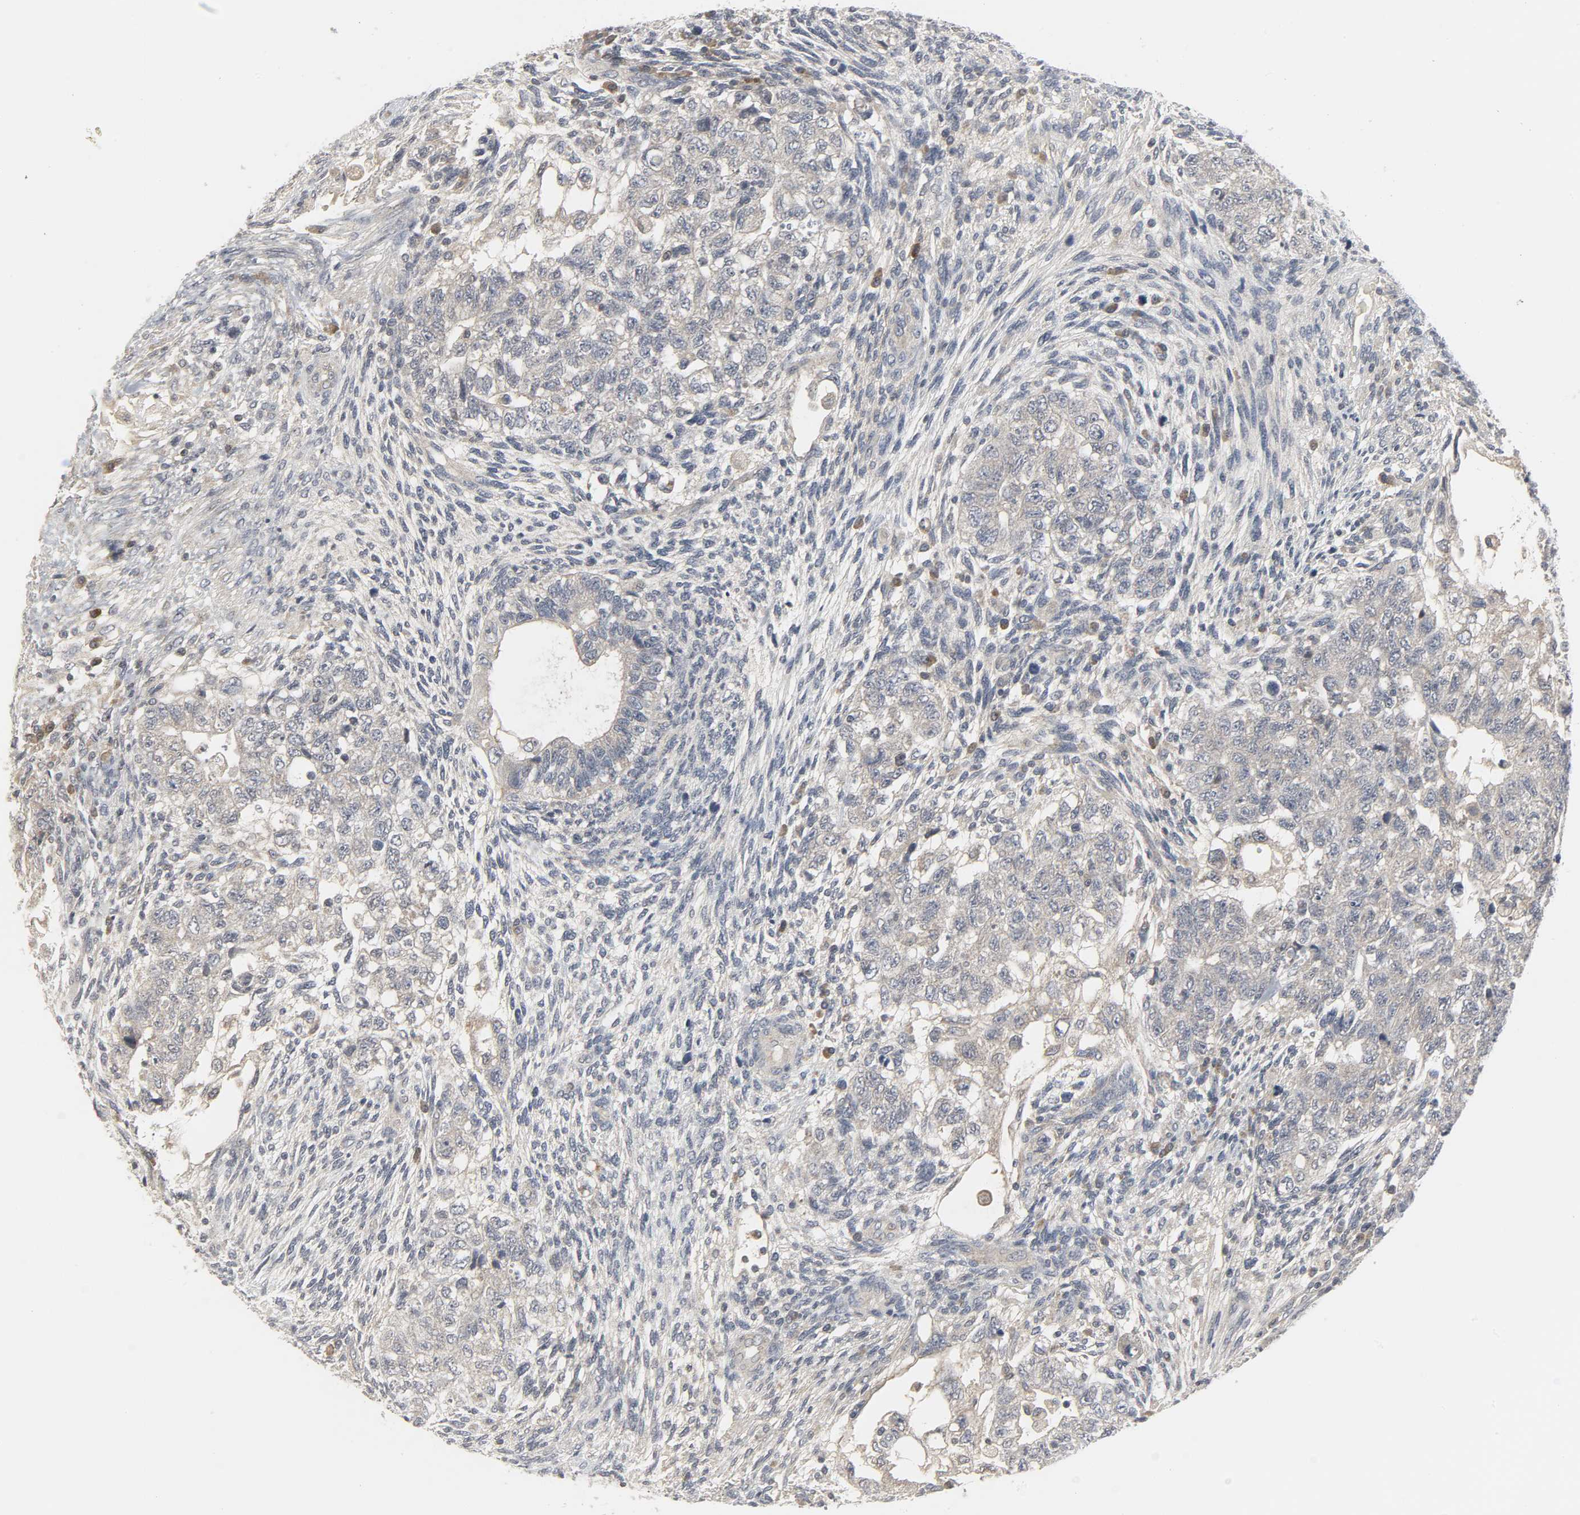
{"staining": {"intensity": "weak", "quantity": "25%-75%", "location": "cytoplasmic/membranous"}, "tissue": "testis cancer", "cell_type": "Tumor cells", "image_type": "cancer", "snomed": [{"axis": "morphology", "description": "Normal tissue, NOS"}, {"axis": "morphology", "description": "Carcinoma, Embryonal, NOS"}, {"axis": "topography", "description": "Testis"}], "caption": "Weak cytoplasmic/membranous positivity for a protein is present in about 25%-75% of tumor cells of embryonal carcinoma (testis) using immunohistochemistry.", "gene": "CLIP1", "patient": {"sex": "male", "age": 36}}